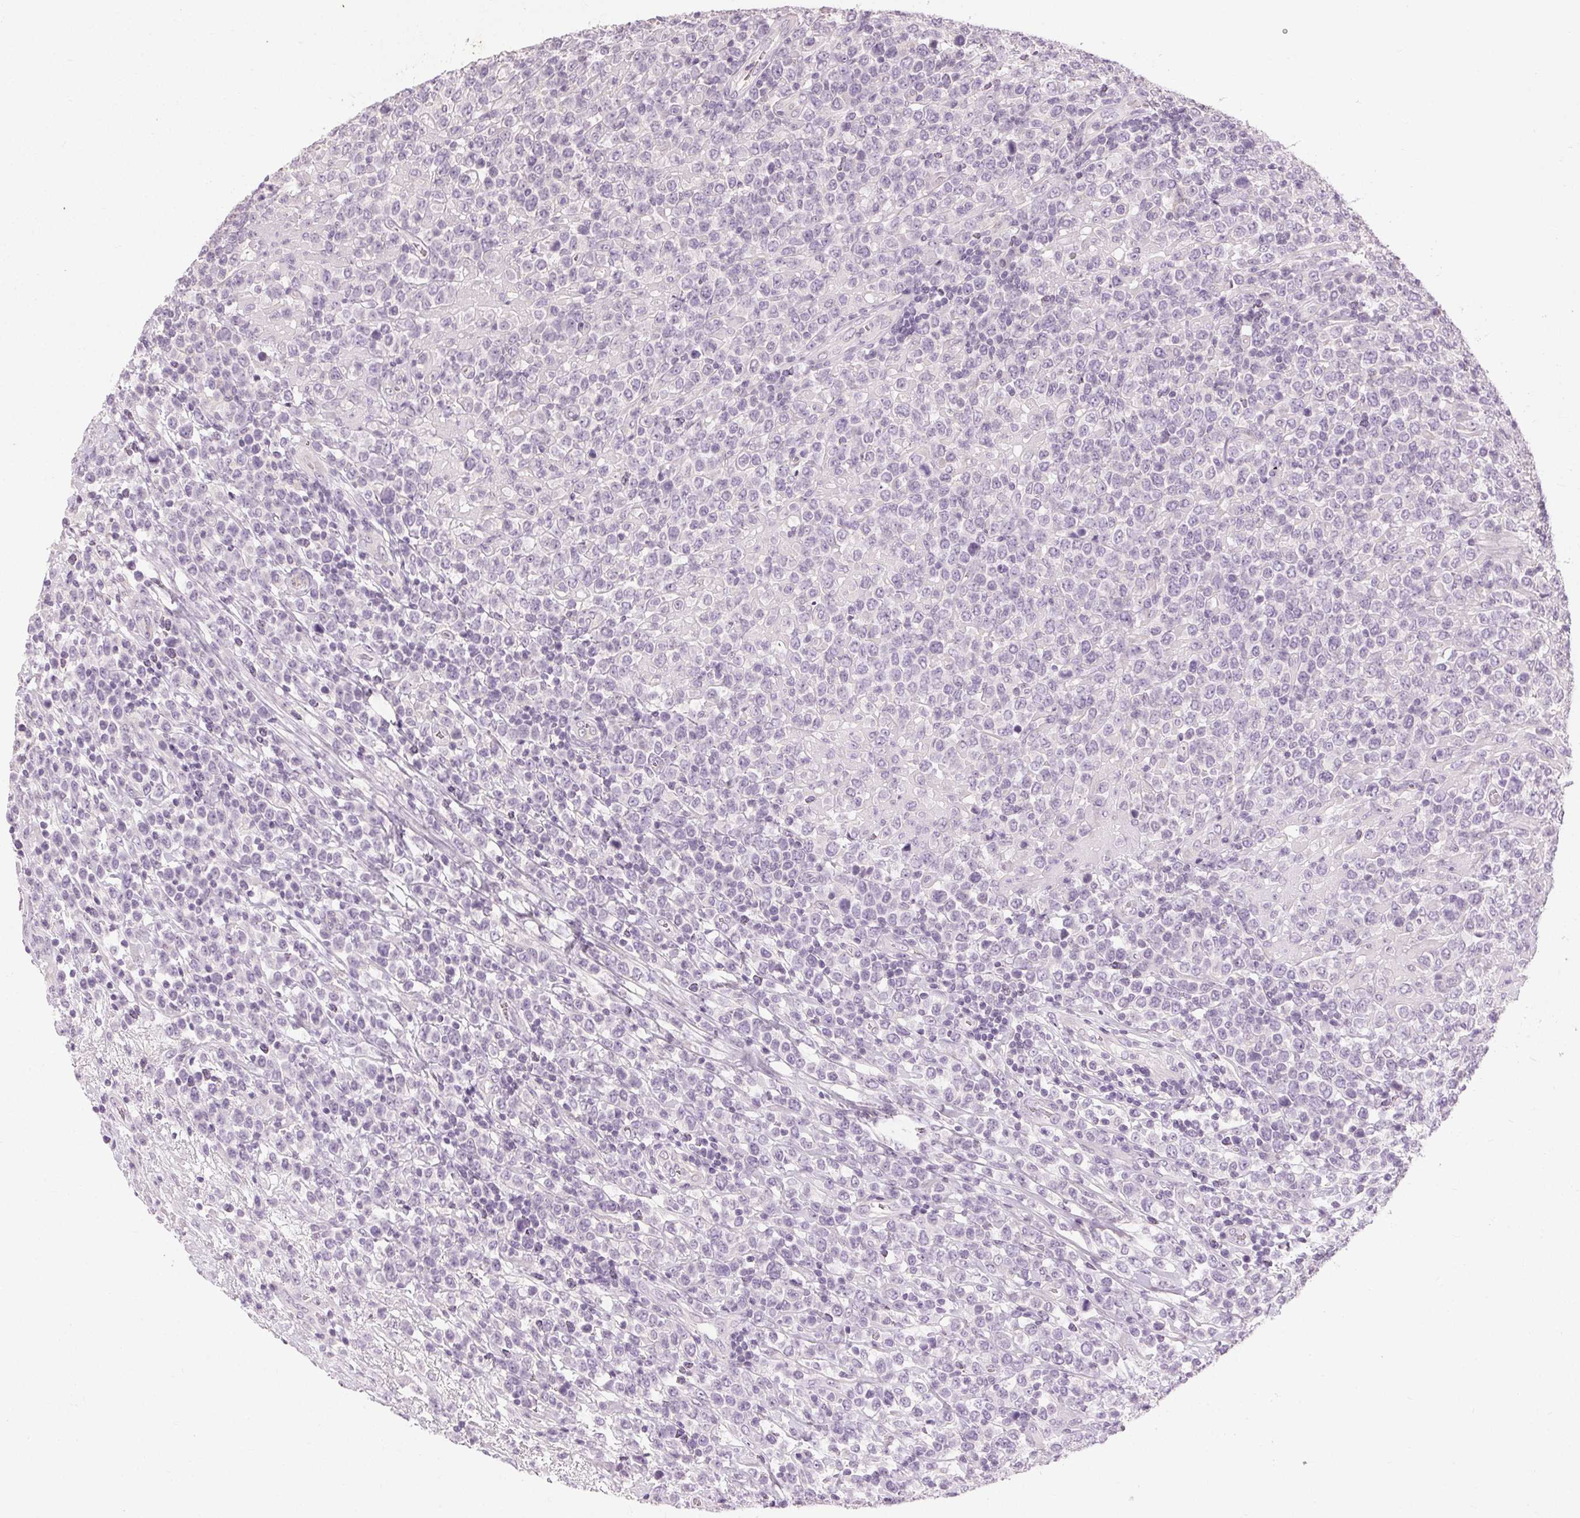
{"staining": {"intensity": "negative", "quantity": "none", "location": "none"}, "tissue": "lymphoma", "cell_type": "Tumor cells", "image_type": "cancer", "snomed": [{"axis": "morphology", "description": "Malignant lymphoma, non-Hodgkin's type, High grade"}, {"axis": "topography", "description": "Soft tissue"}], "caption": "High power microscopy photomicrograph of an immunohistochemistry micrograph of high-grade malignant lymphoma, non-Hodgkin's type, revealing no significant positivity in tumor cells.", "gene": "CLTRN", "patient": {"sex": "female", "age": 56}}